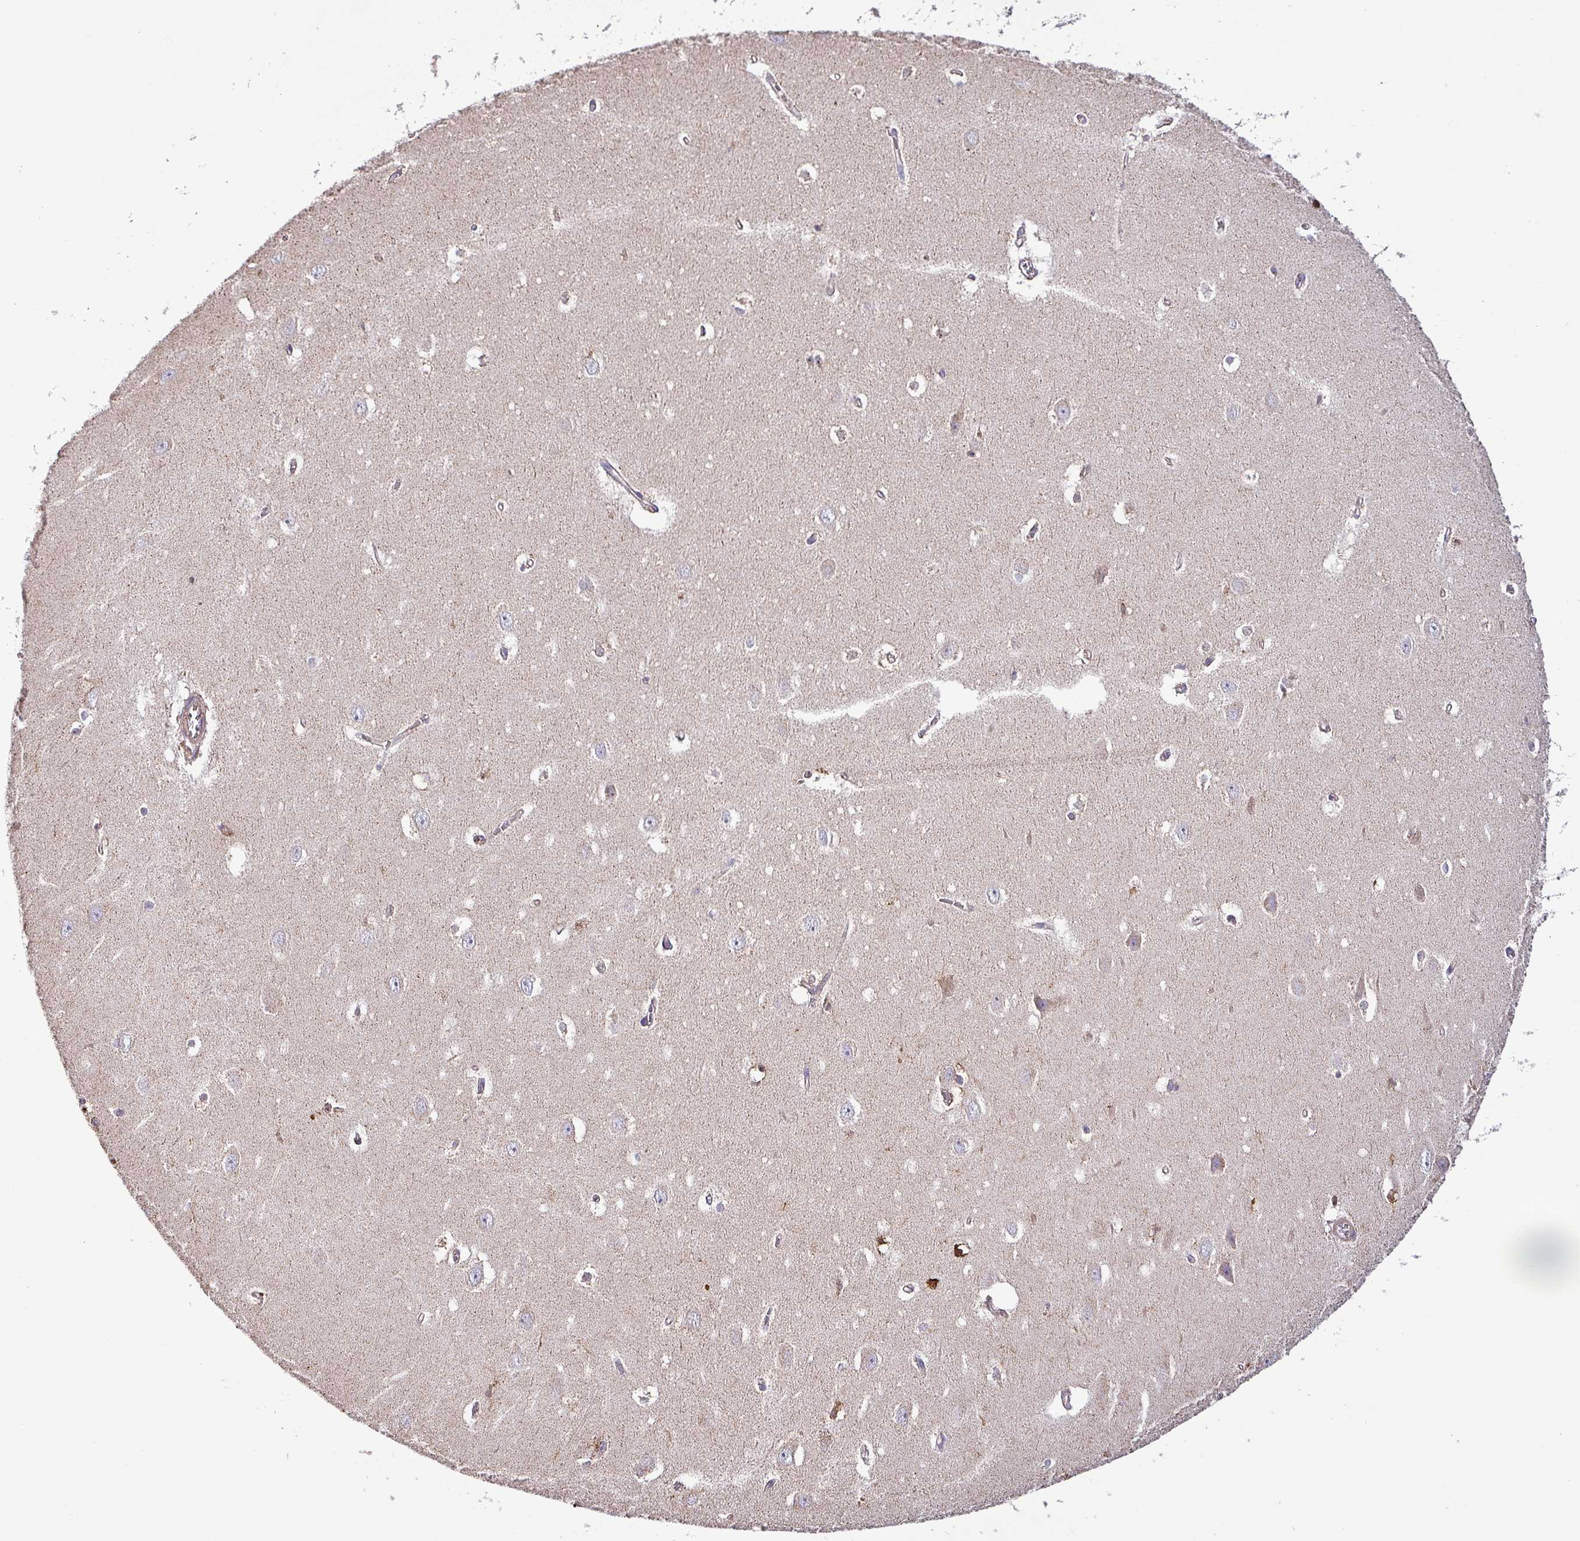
{"staining": {"intensity": "strong", "quantity": "<25%", "location": "nuclear"}, "tissue": "hippocampus", "cell_type": "Glial cells", "image_type": "normal", "snomed": [{"axis": "morphology", "description": "Normal tissue, NOS"}, {"axis": "topography", "description": "Hippocampus"}], "caption": "This photomicrograph reveals unremarkable hippocampus stained with immunohistochemistry (IHC) to label a protein in brown. The nuclear of glial cells show strong positivity for the protein. Nuclei are counter-stained blue.", "gene": "SCIN", "patient": {"sex": "female", "age": 64}}